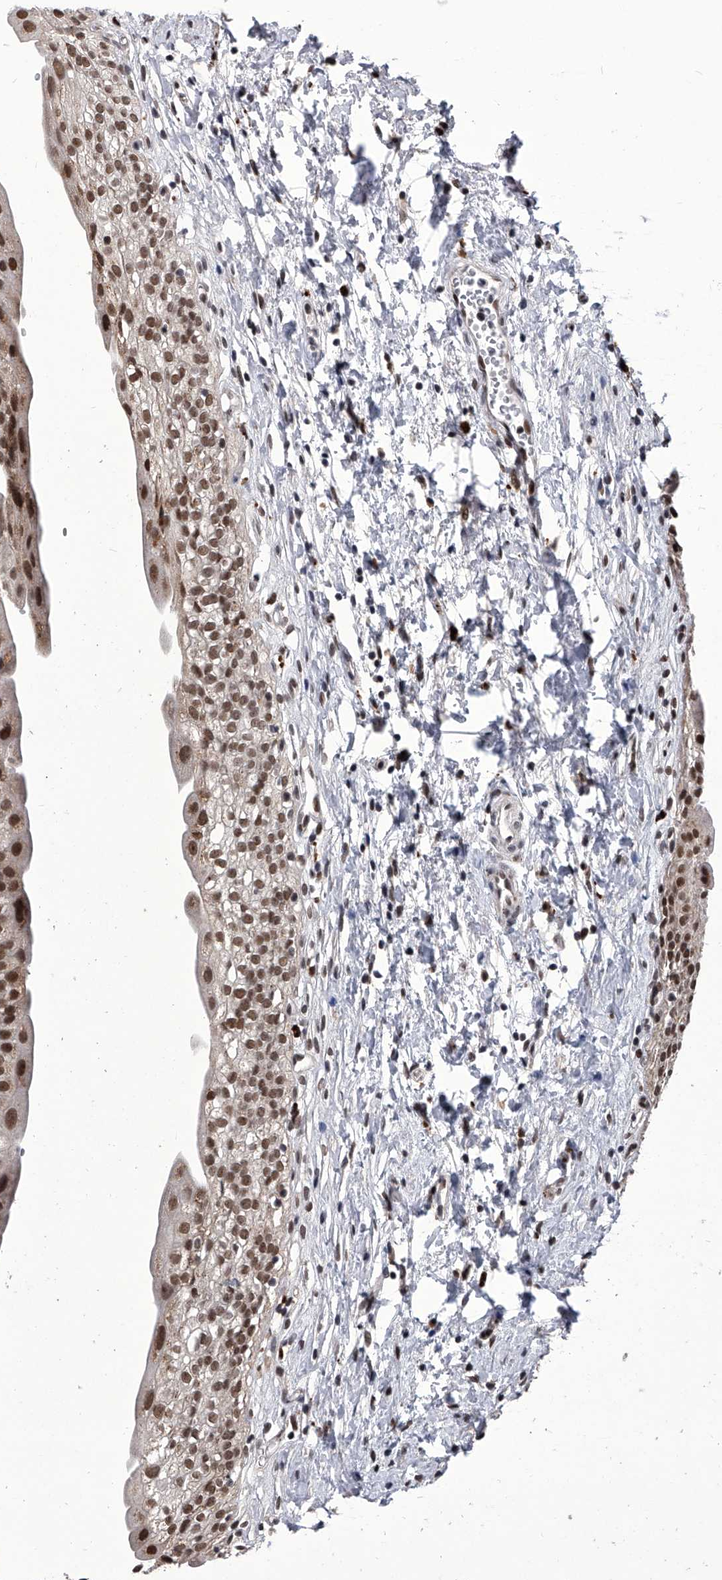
{"staining": {"intensity": "moderate", "quantity": ">75%", "location": "cytoplasmic/membranous,nuclear"}, "tissue": "urinary bladder", "cell_type": "Urothelial cells", "image_type": "normal", "snomed": [{"axis": "morphology", "description": "Normal tissue, NOS"}, {"axis": "topography", "description": "Urinary bladder"}], "caption": "Urothelial cells exhibit medium levels of moderate cytoplasmic/membranous,nuclear expression in about >75% of cells in benign urinary bladder. The protein is stained brown, and the nuclei are stained in blue (DAB (3,3'-diaminobenzidine) IHC with brightfield microscopy, high magnification).", "gene": "CMTR1", "patient": {"sex": "male", "age": 51}}